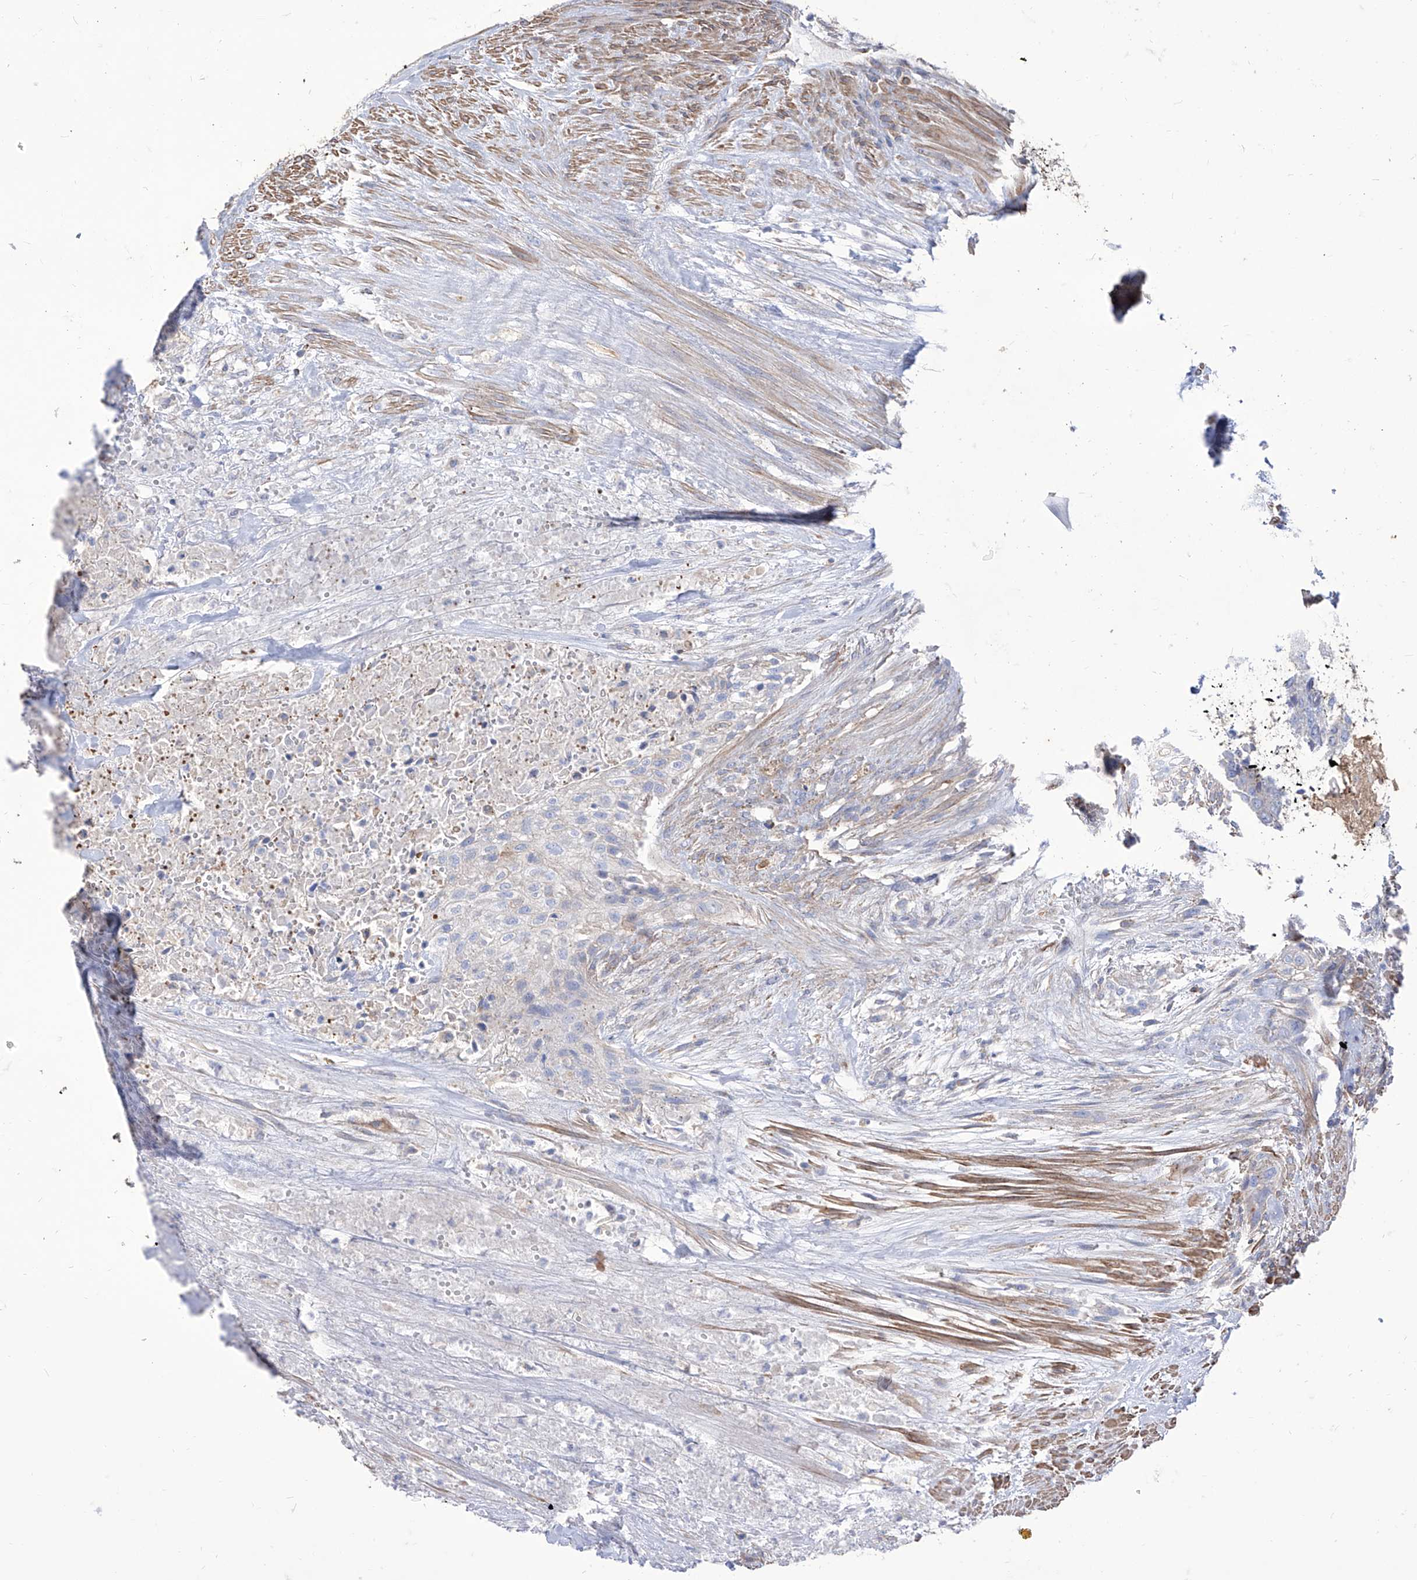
{"staining": {"intensity": "negative", "quantity": "none", "location": "none"}, "tissue": "urothelial cancer", "cell_type": "Tumor cells", "image_type": "cancer", "snomed": [{"axis": "morphology", "description": "Urothelial carcinoma, High grade"}, {"axis": "topography", "description": "Urinary bladder"}], "caption": "Tumor cells show no significant protein positivity in urothelial cancer.", "gene": "C1orf74", "patient": {"sex": "male", "age": 35}}